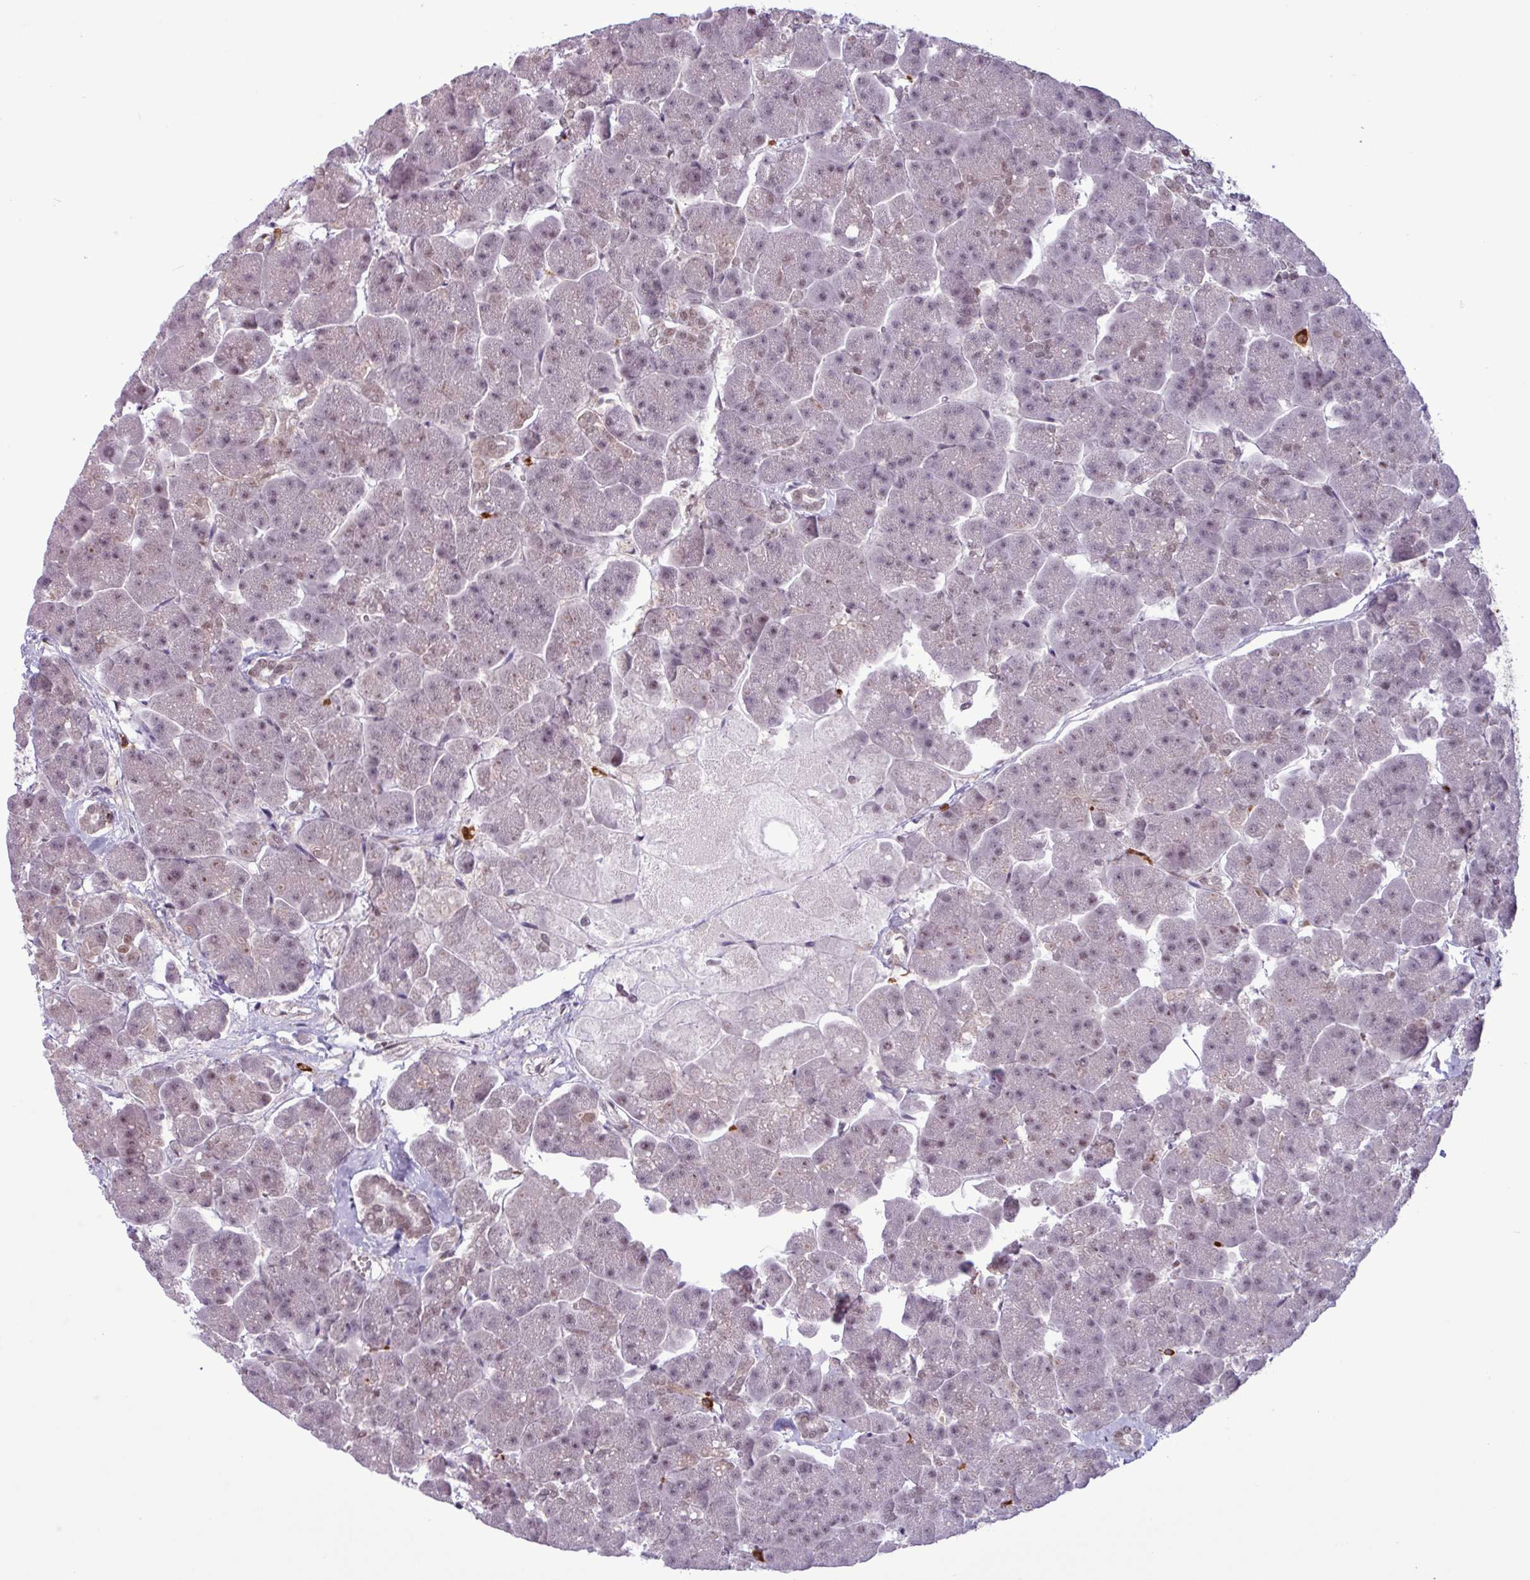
{"staining": {"intensity": "moderate", "quantity": "25%-75%", "location": "nuclear"}, "tissue": "pancreas", "cell_type": "Exocrine glandular cells", "image_type": "normal", "snomed": [{"axis": "morphology", "description": "Normal tissue, NOS"}, {"axis": "topography", "description": "Pancreas"}, {"axis": "topography", "description": "Peripheral nerve tissue"}], "caption": "Moderate nuclear protein staining is present in approximately 25%-75% of exocrine glandular cells in pancreas. The protein is shown in brown color, while the nuclei are stained blue.", "gene": "NOTCH2", "patient": {"sex": "male", "age": 54}}